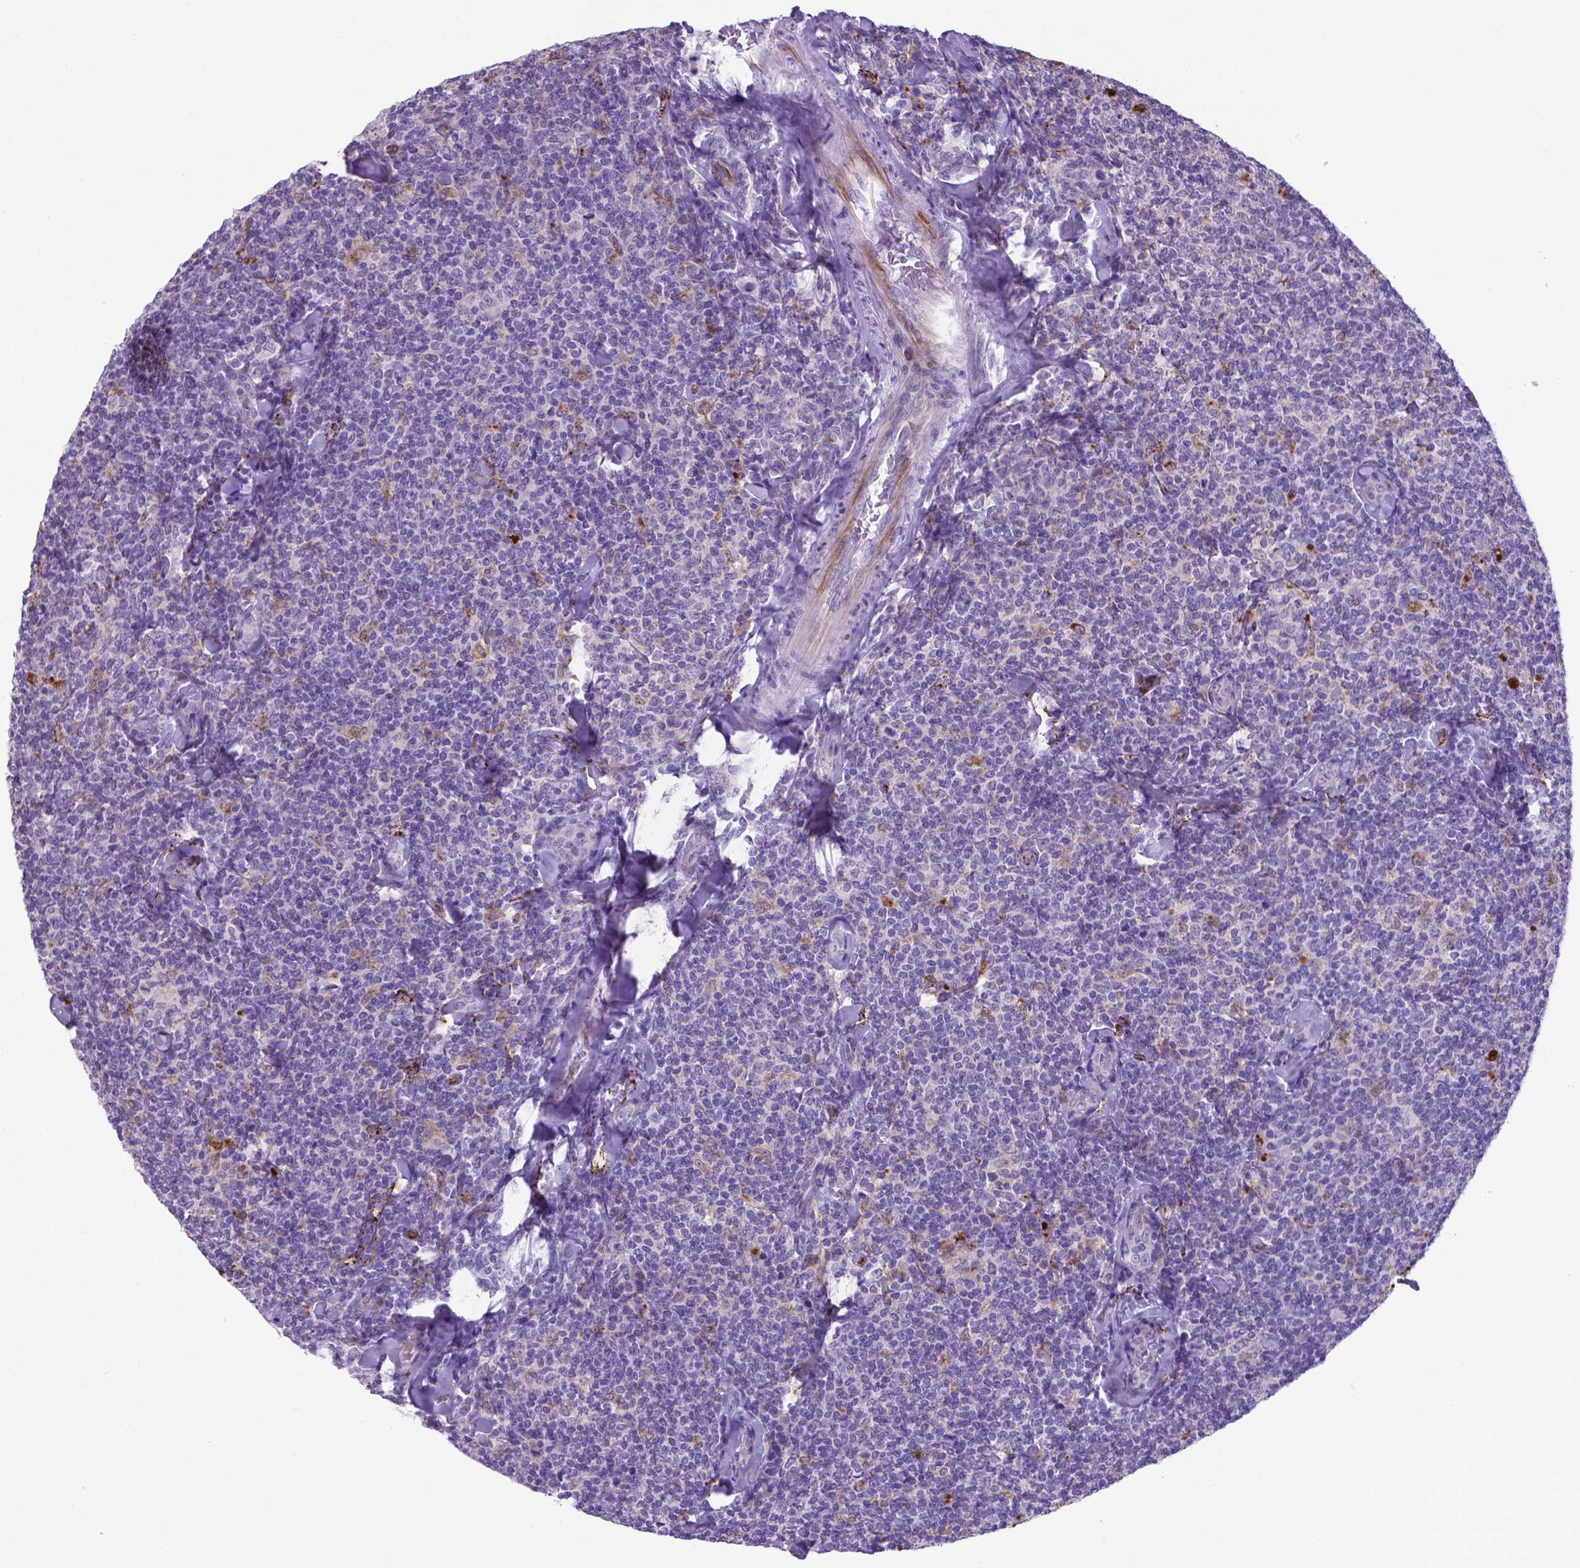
{"staining": {"intensity": "negative", "quantity": "none", "location": "none"}, "tissue": "lymphoma", "cell_type": "Tumor cells", "image_type": "cancer", "snomed": [{"axis": "morphology", "description": "Malignant lymphoma, non-Hodgkin's type, Low grade"}, {"axis": "topography", "description": "Lymph node"}], "caption": "Immunohistochemical staining of lymphoma demonstrates no significant staining in tumor cells.", "gene": "LZTR1", "patient": {"sex": "female", "age": 56}}